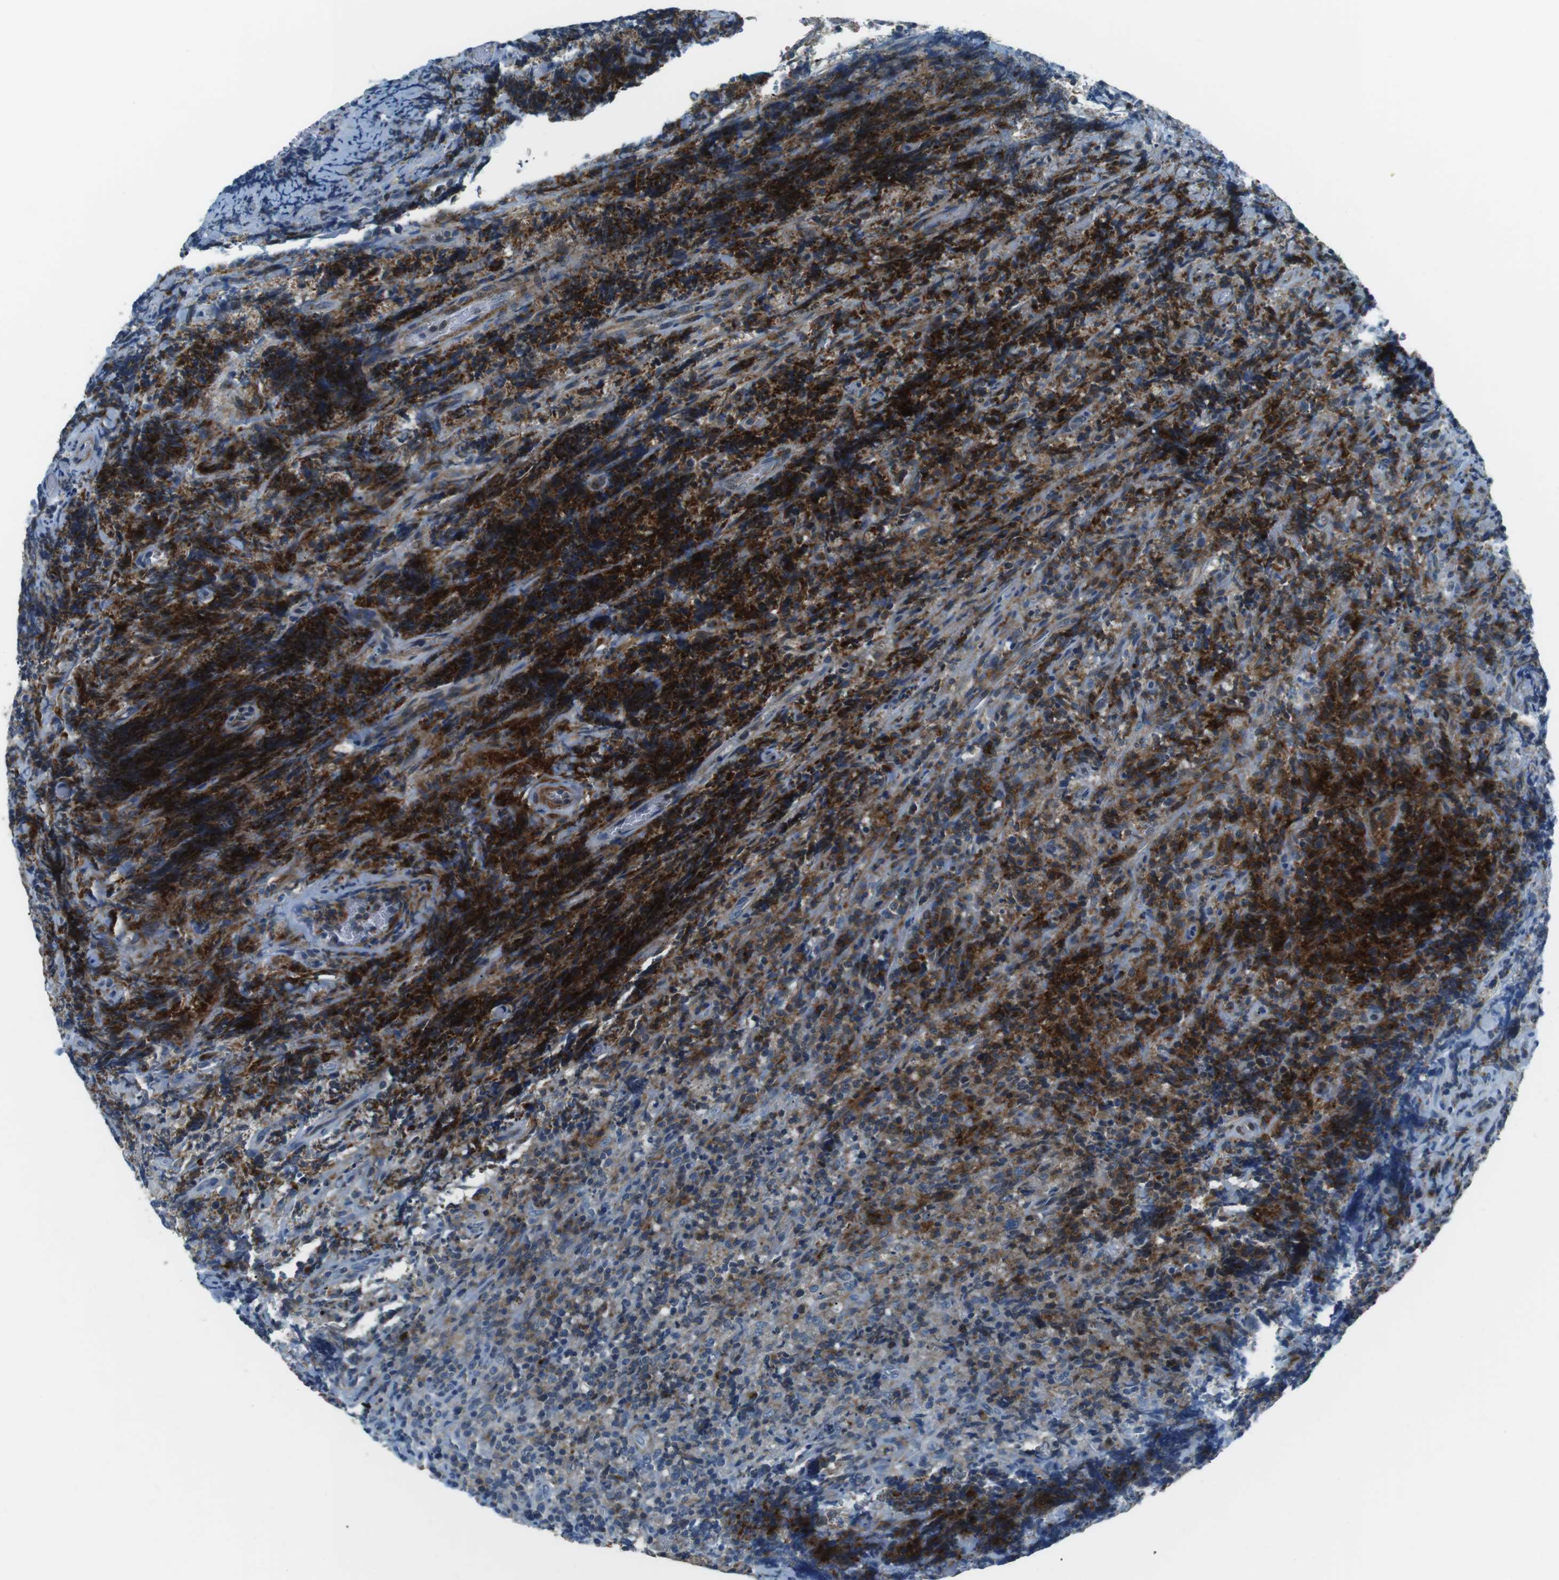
{"staining": {"intensity": "strong", "quantity": "25%-75%", "location": "cytoplasmic/membranous"}, "tissue": "lymphoma", "cell_type": "Tumor cells", "image_type": "cancer", "snomed": [{"axis": "morphology", "description": "Malignant lymphoma, non-Hodgkin's type, High grade"}, {"axis": "topography", "description": "Tonsil"}], "caption": "Lymphoma was stained to show a protein in brown. There is high levels of strong cytoplasmic/membranous staining in about 25%-75% of tumor cells.", "gene": "ARVCF", "patient": {"sex": "female", "age": 36}}